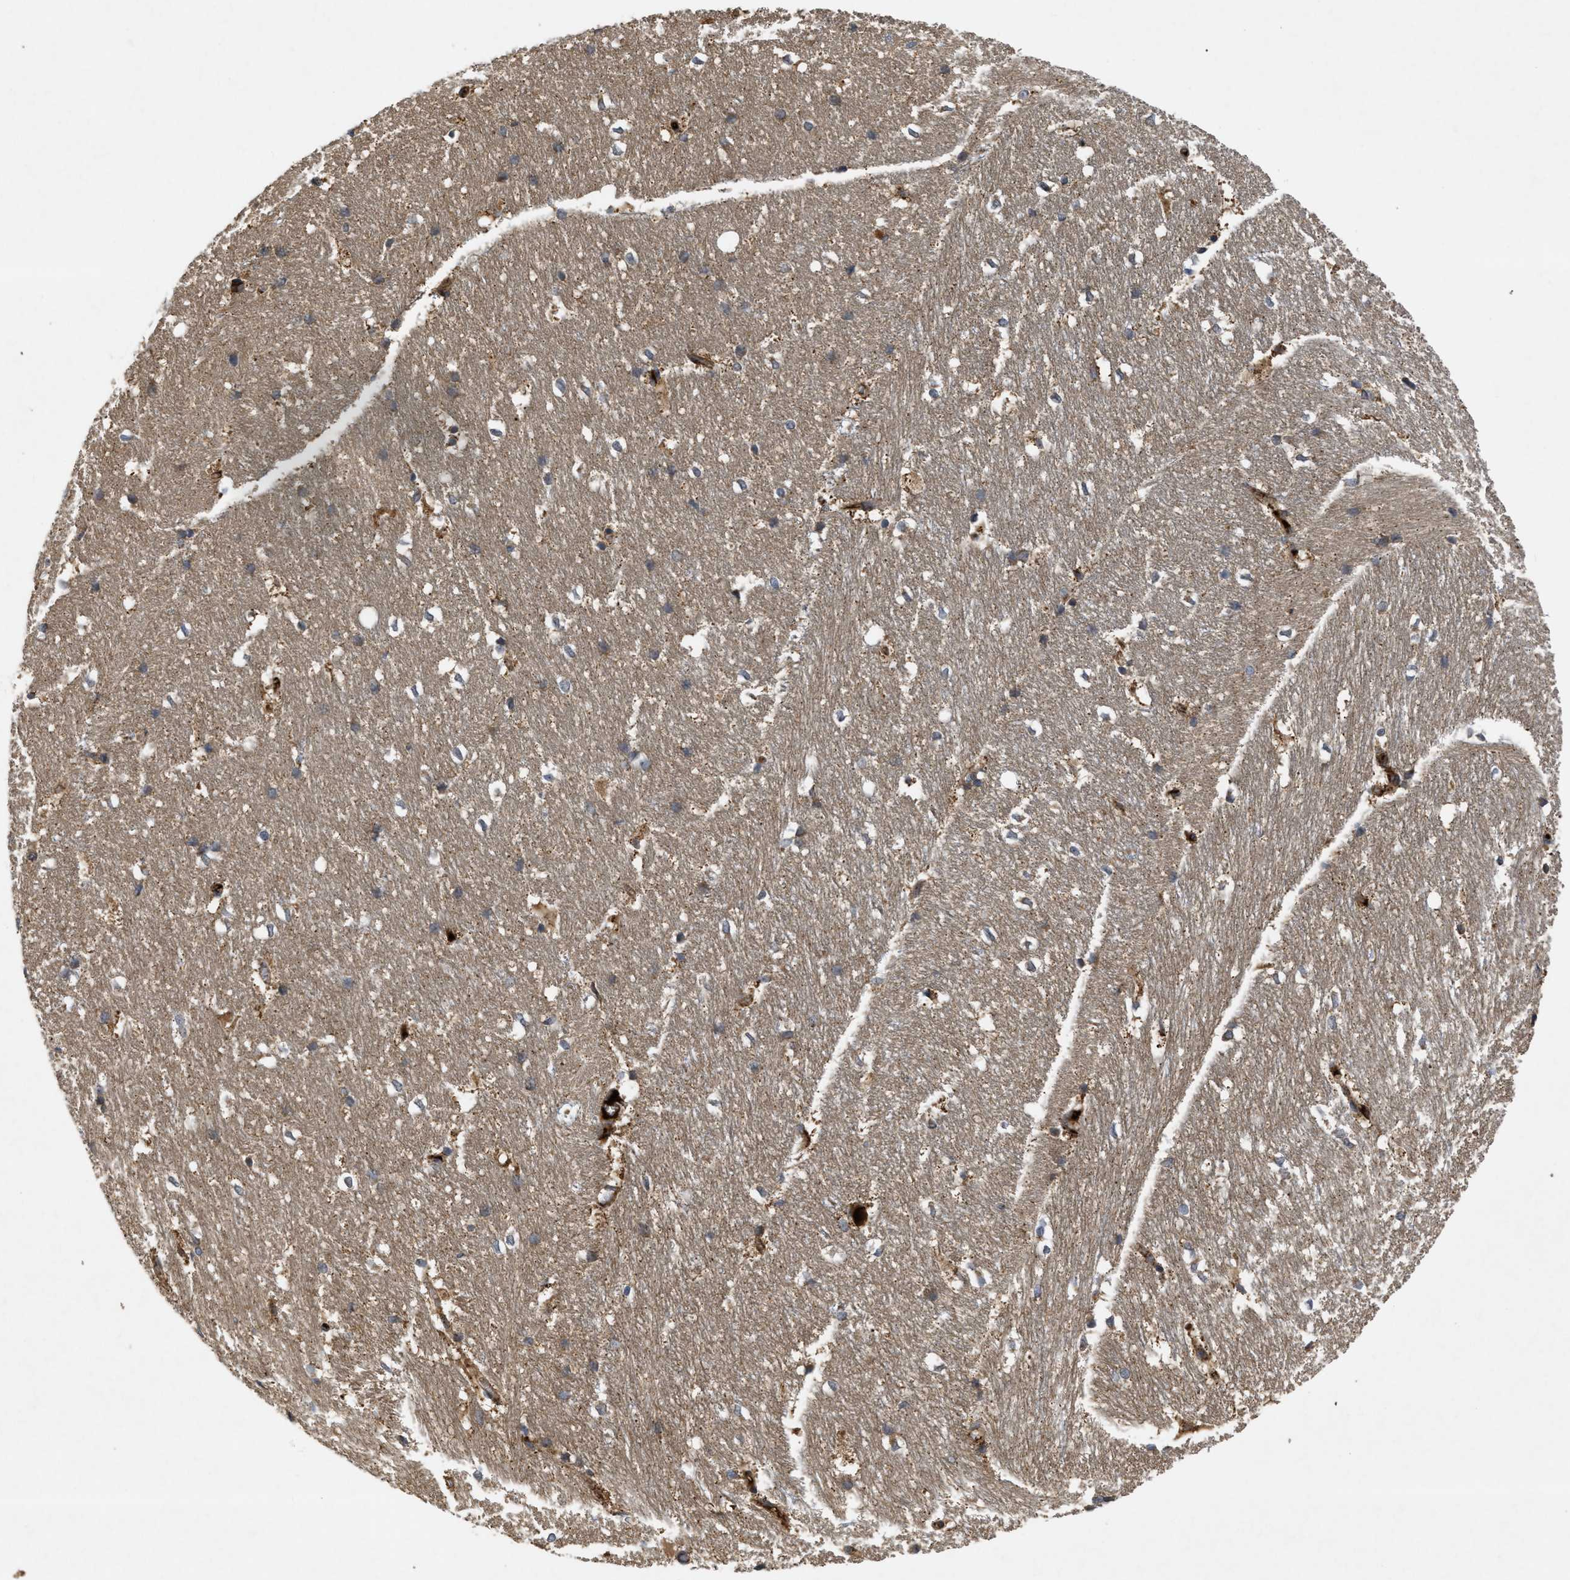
{"staining": {"intensity": "moderate", "quantity": "25%-75%", "location": "cytoplasmic/membranous"}, "tissue": "hippocampus", "cell_type": "Glial cells", "image_type": "normal", "snomed": [{"axis": "morphology", "description": "Normal tissue, NOS"}, {"axis": "topography", "description": "Hippocampus"}], "caption": "Hippocampus stained with IHC exhibits moderate cytoplasmic/membranous positivity in approximately 25%-75% of glial cells.", "gene": "RAB2A", "patient": {"sex": "female", "age": 19}}